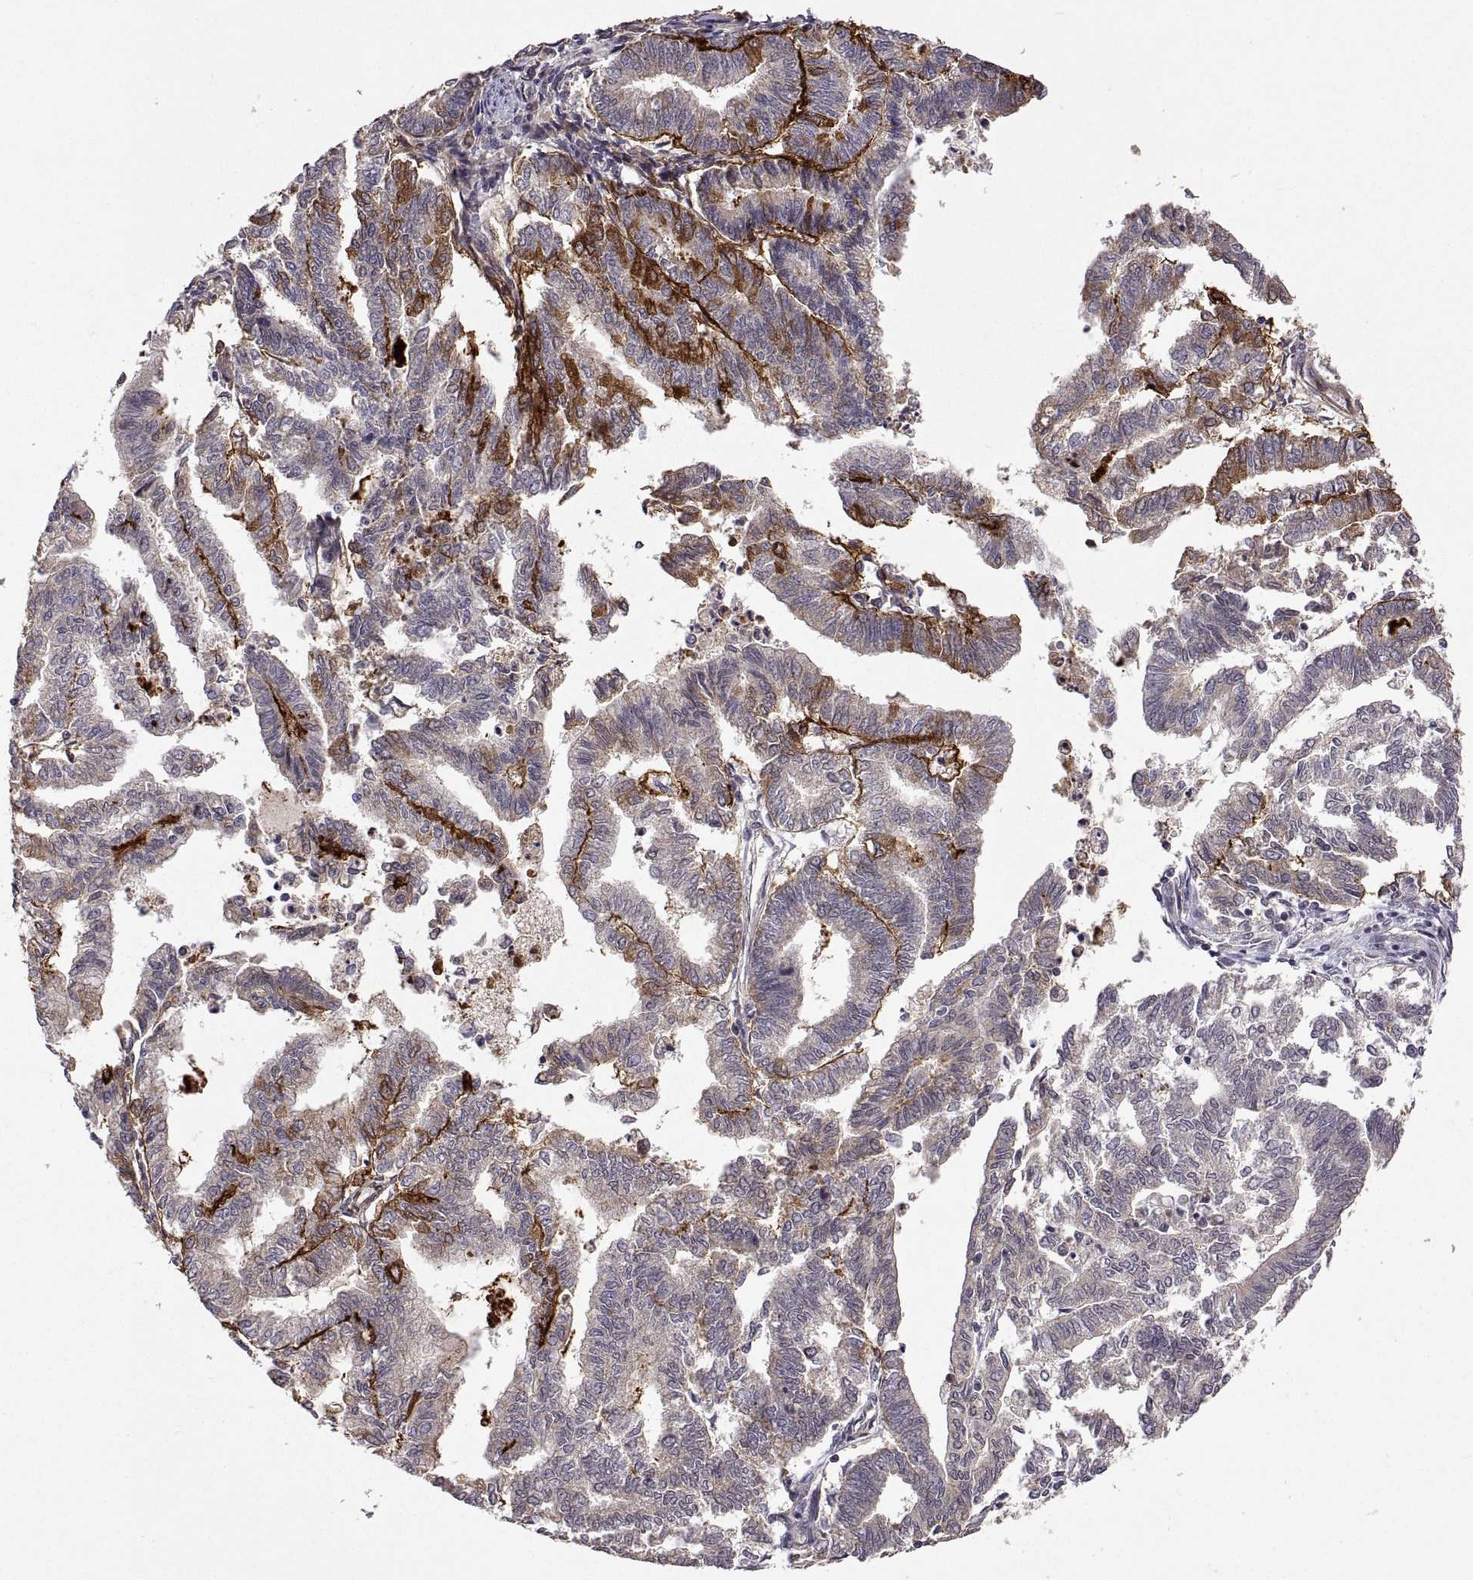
{"staining": {"intensity": "strong", "quantity": "<25%", "location": "cytoplasmic/membranous"}, "tissue": "endometrial cancer", "cell_type": "Tumor cells", "image_type": "cancer", "snomed": [{"axis": "morphology", "description": "Adenocarcinoma, NOS"}, {"axis": "topography", "description": "Endometrium"}], "caption": "Adenocarcinoma (endometrial) stained with DAB (3,3'-diaminobenzidine) immunohistochemistry reveals medium levels of strong cytoplasmic/membranous positivity in approximately <25% of tumor cells.", "gene": "LAMA1", "patient": {"sex": "female", "age": 79}}